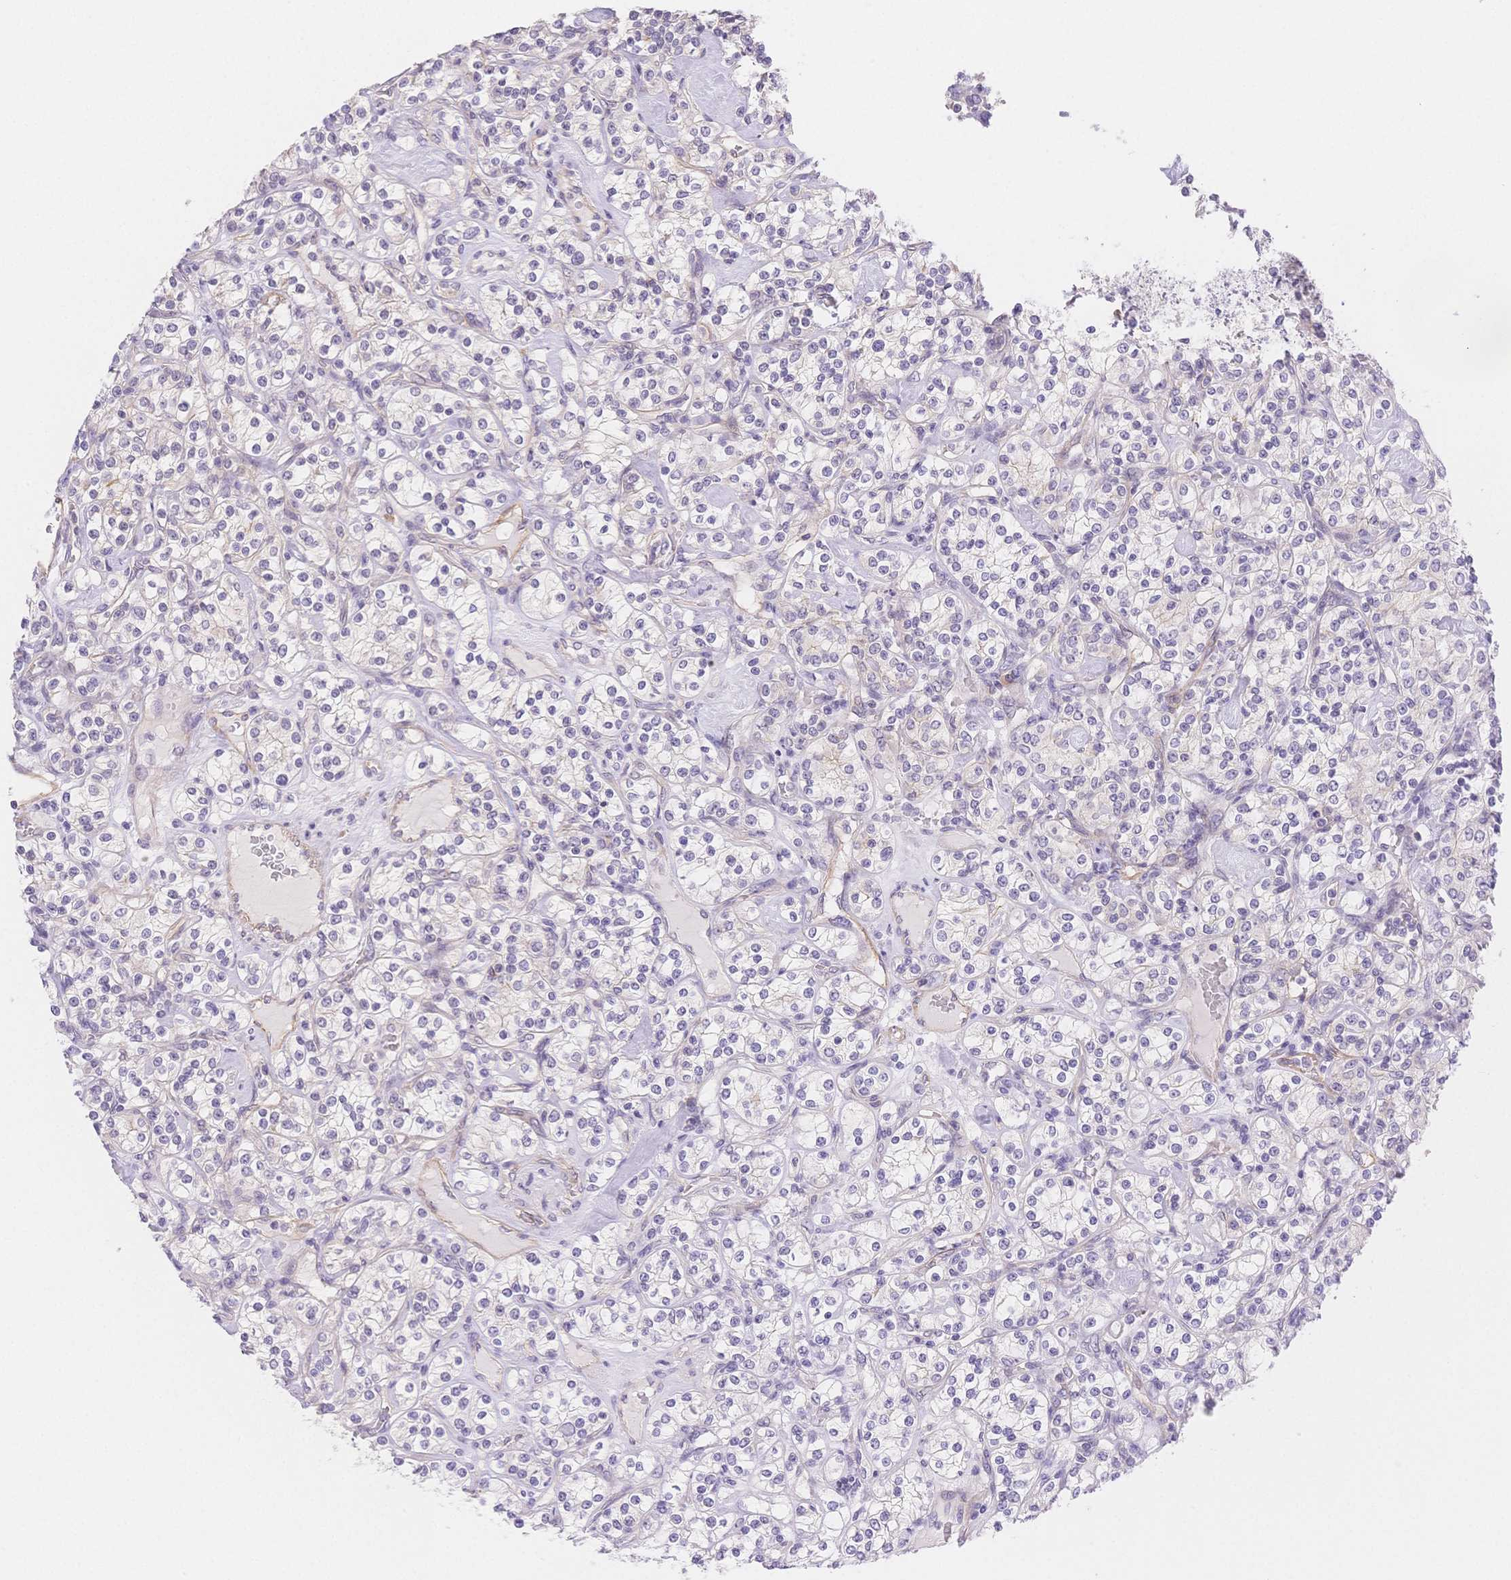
{"staining": {"intensity": "negative", "quantity": "none", "location": "none"}, "tissue": "renal cancer", "cell_type": "Tumor cells", "image_type": "cancer", "snomed": [{"axis": "morphology", "description": "Adenocarcinoma, NOS"}, {"axis": "topography", "description": "Kidney"}], "caption": "There is no significant staining in tumor cells of renal cancer (adenocarcinoma).", "gene": "CSN1S1", "patient": {"sex": "male", "age": 77}}